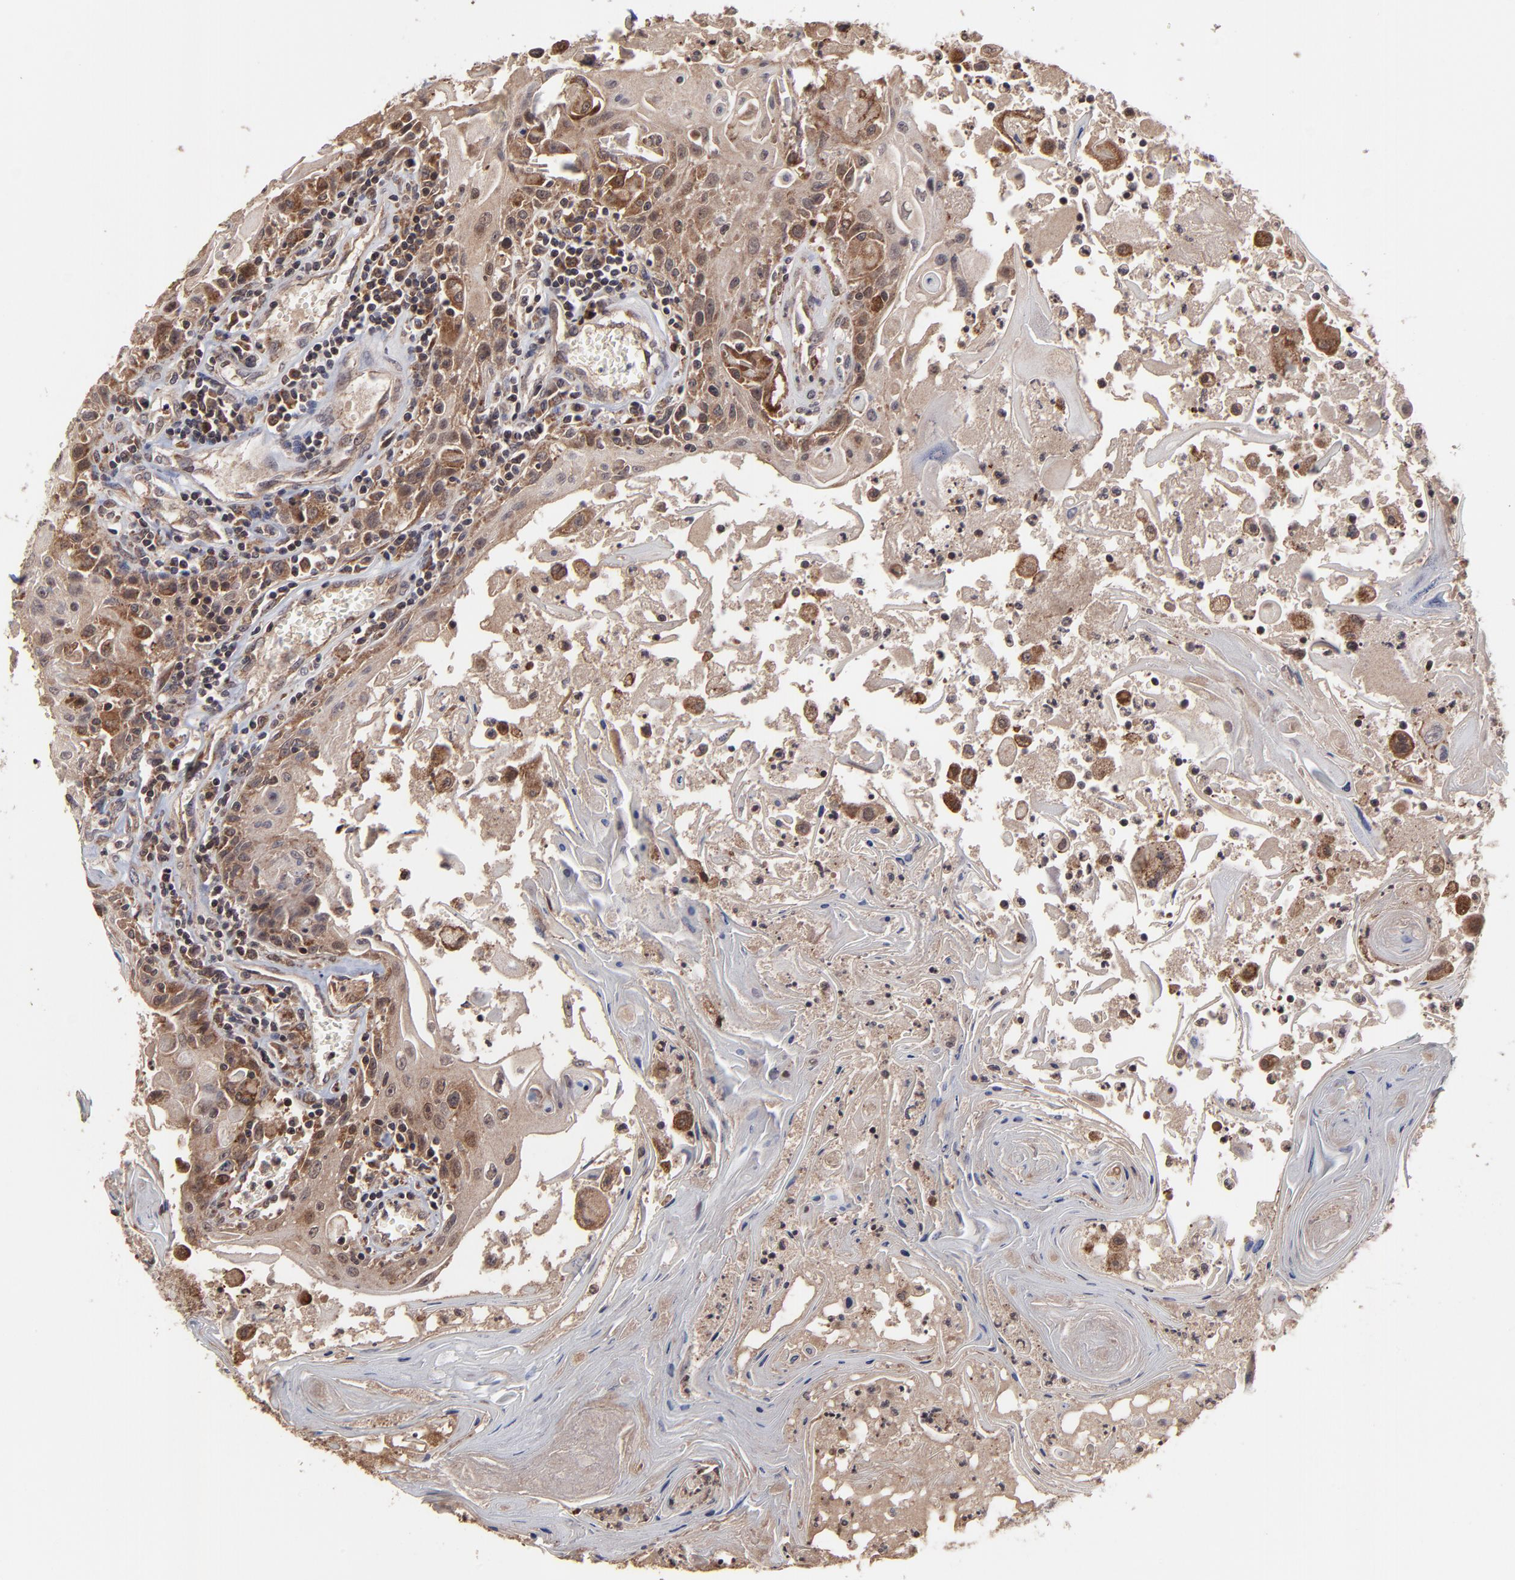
{"staining": {"intensity": "moderate", "quantity": ">75%", "location": "cytoplasmic/membranous"}, "tissue": "head and neck cancer", "cell_type": "Tumor cells", "image_type": "cancer", "snomed": [{"axis": "morphology", "description": "Squamous cell carcinoma, NOS"}, {"axis": "topography", "description": "Oral tissue"}, {"axis": "topography", "description": "Head-Neck"}], "caption": "Immunohistochemistry (IHC) of head and neck squamous cell carcinoma demonstrates medium levels of moderate cytoplasmic/membranous expression in about >75% of tumor cells.", "gene": "UBE2L6", "patient": {"sex": "female", "age": 76}}